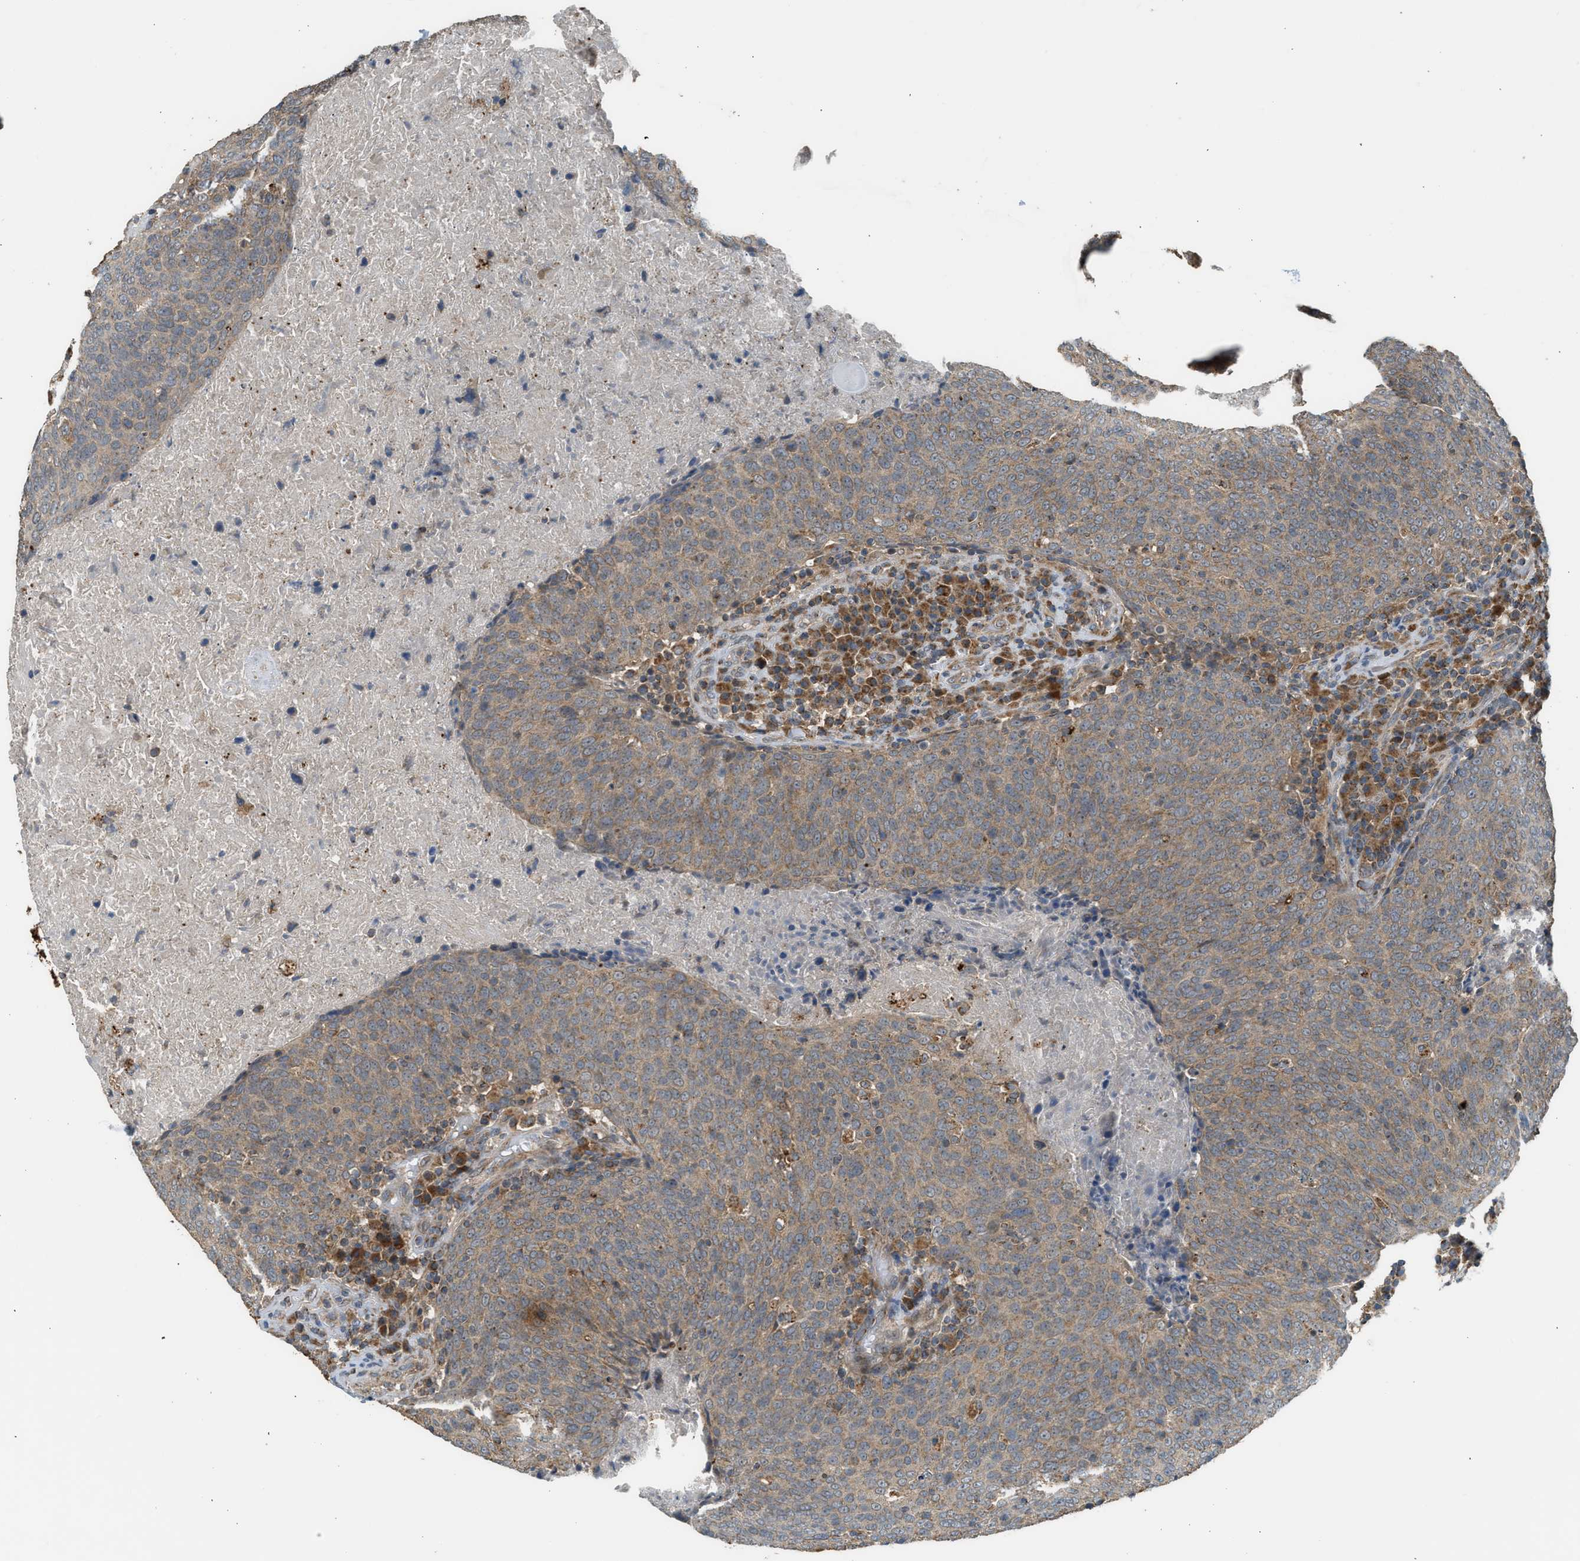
{"staining": {"intensity": "moderate", "quantity": ">75%", "location": "cytoplasmic/membranous"}, "tissue": "head and neck cancer", "cell_type": "Tumor cells", "image_type": "cancer", "snomed": [{"axis": "morphology", "description": "Squamous cell carcinoma, NOS"}, {"axis": "morphology", "description": "Squamous cell carcinoma, metastatic, NOS"}, {"axis": "topography", "description": "Lymph node"}, {"axis": "topography", "description": "Head-Neck"}], "caption": "An image showing moderate cytoplasmic/membranous staining in about >75% of tumor cells in head and neck cancer, as visualized by brown immunohistochemical staining.", "gene": "STARD3", "patient": {"sex": "male", "age": 62}}